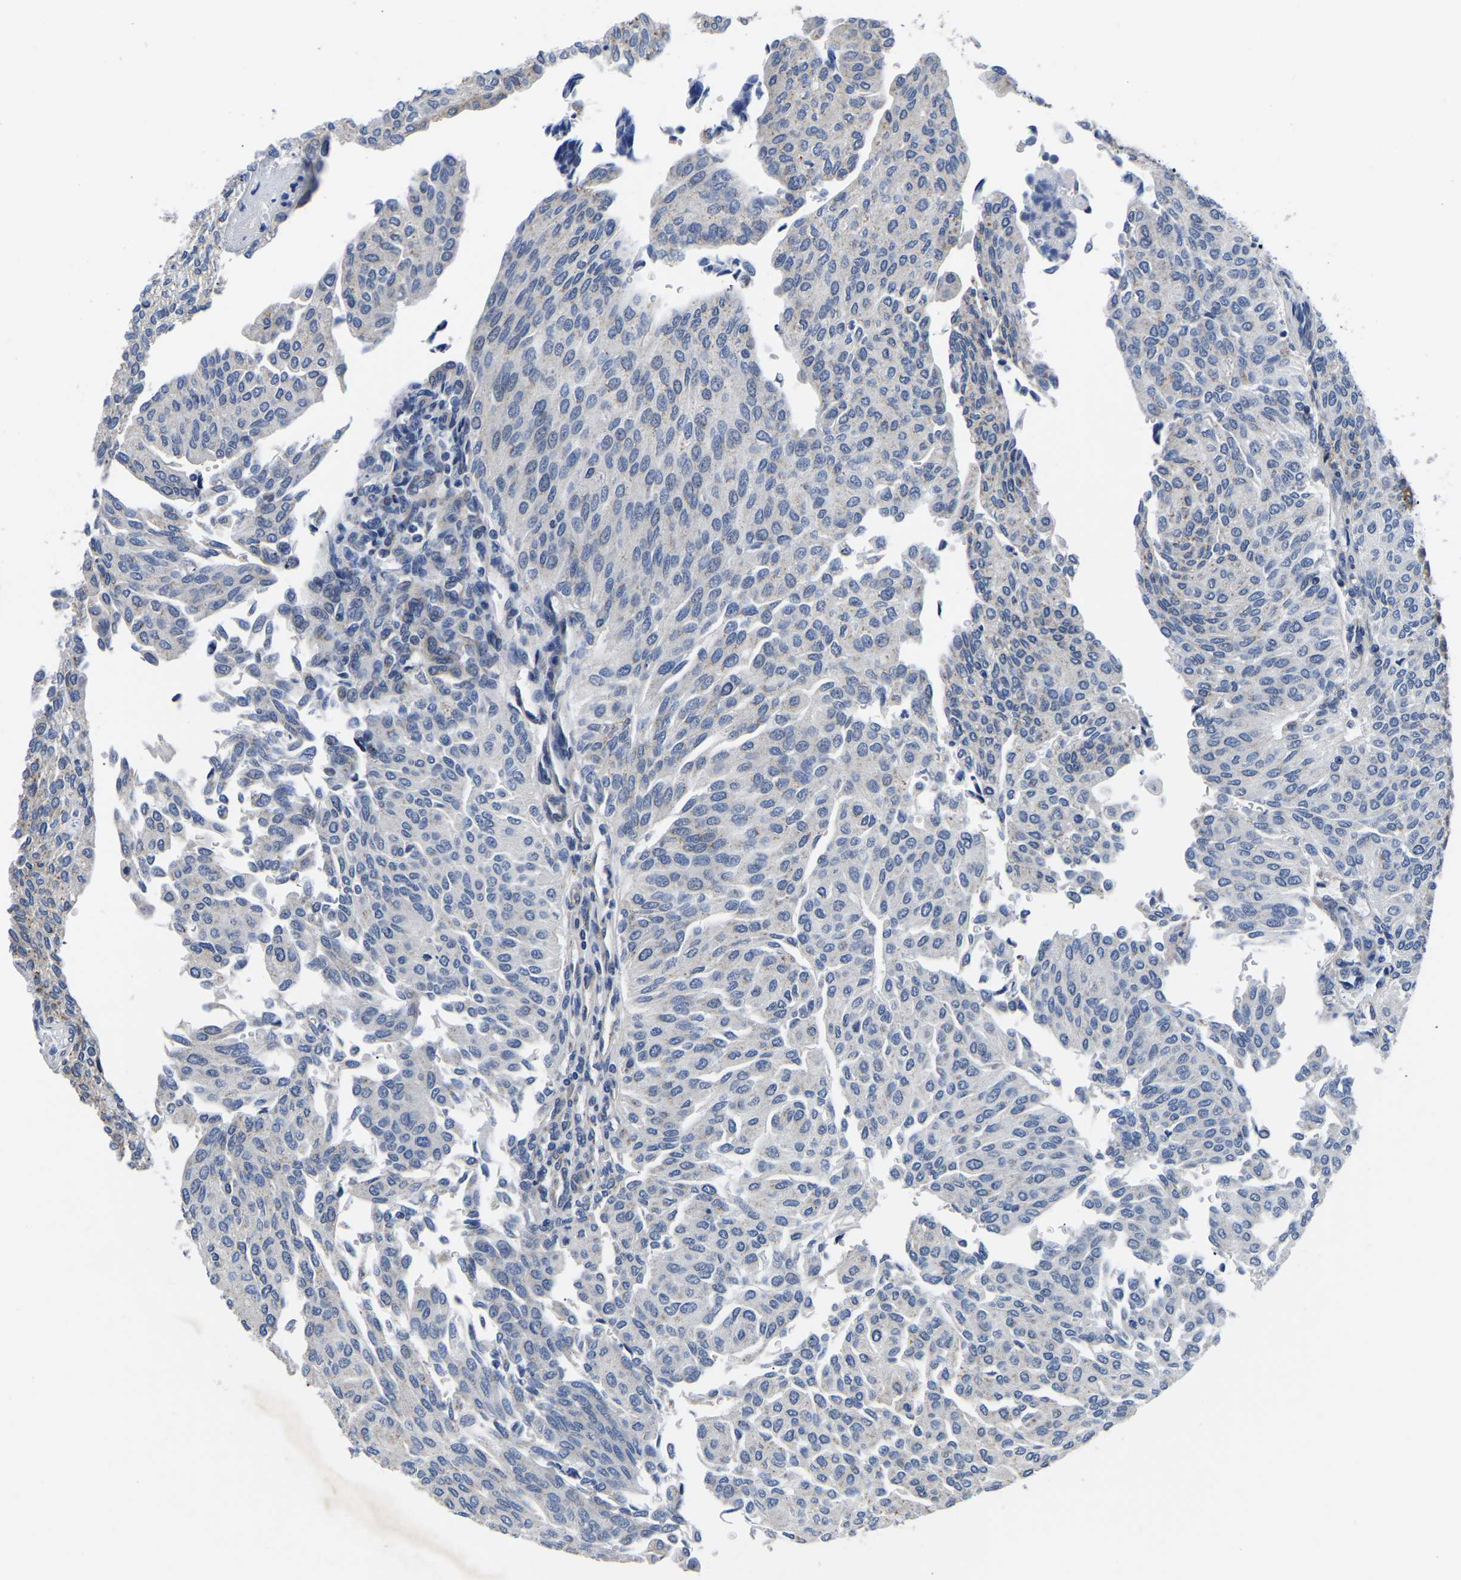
{"staining": {"intensity": "negative", "quantity": "none", "location": "none"}, "tissue": "urothelial cancer", "cell_type": "Tumor cells", "image_type": "cancer", "snomed": [{"axis": "morphology", "description": "Urothelial carcinoma, Low grade"}, {"axis": "topography", "description": "Urinary bladder"}], "caption": "Tumor cells show no significant protein expression in urothelial cancer.", "gene": "PDLIM7", "patient": {"sex": "female", "age": 79}}